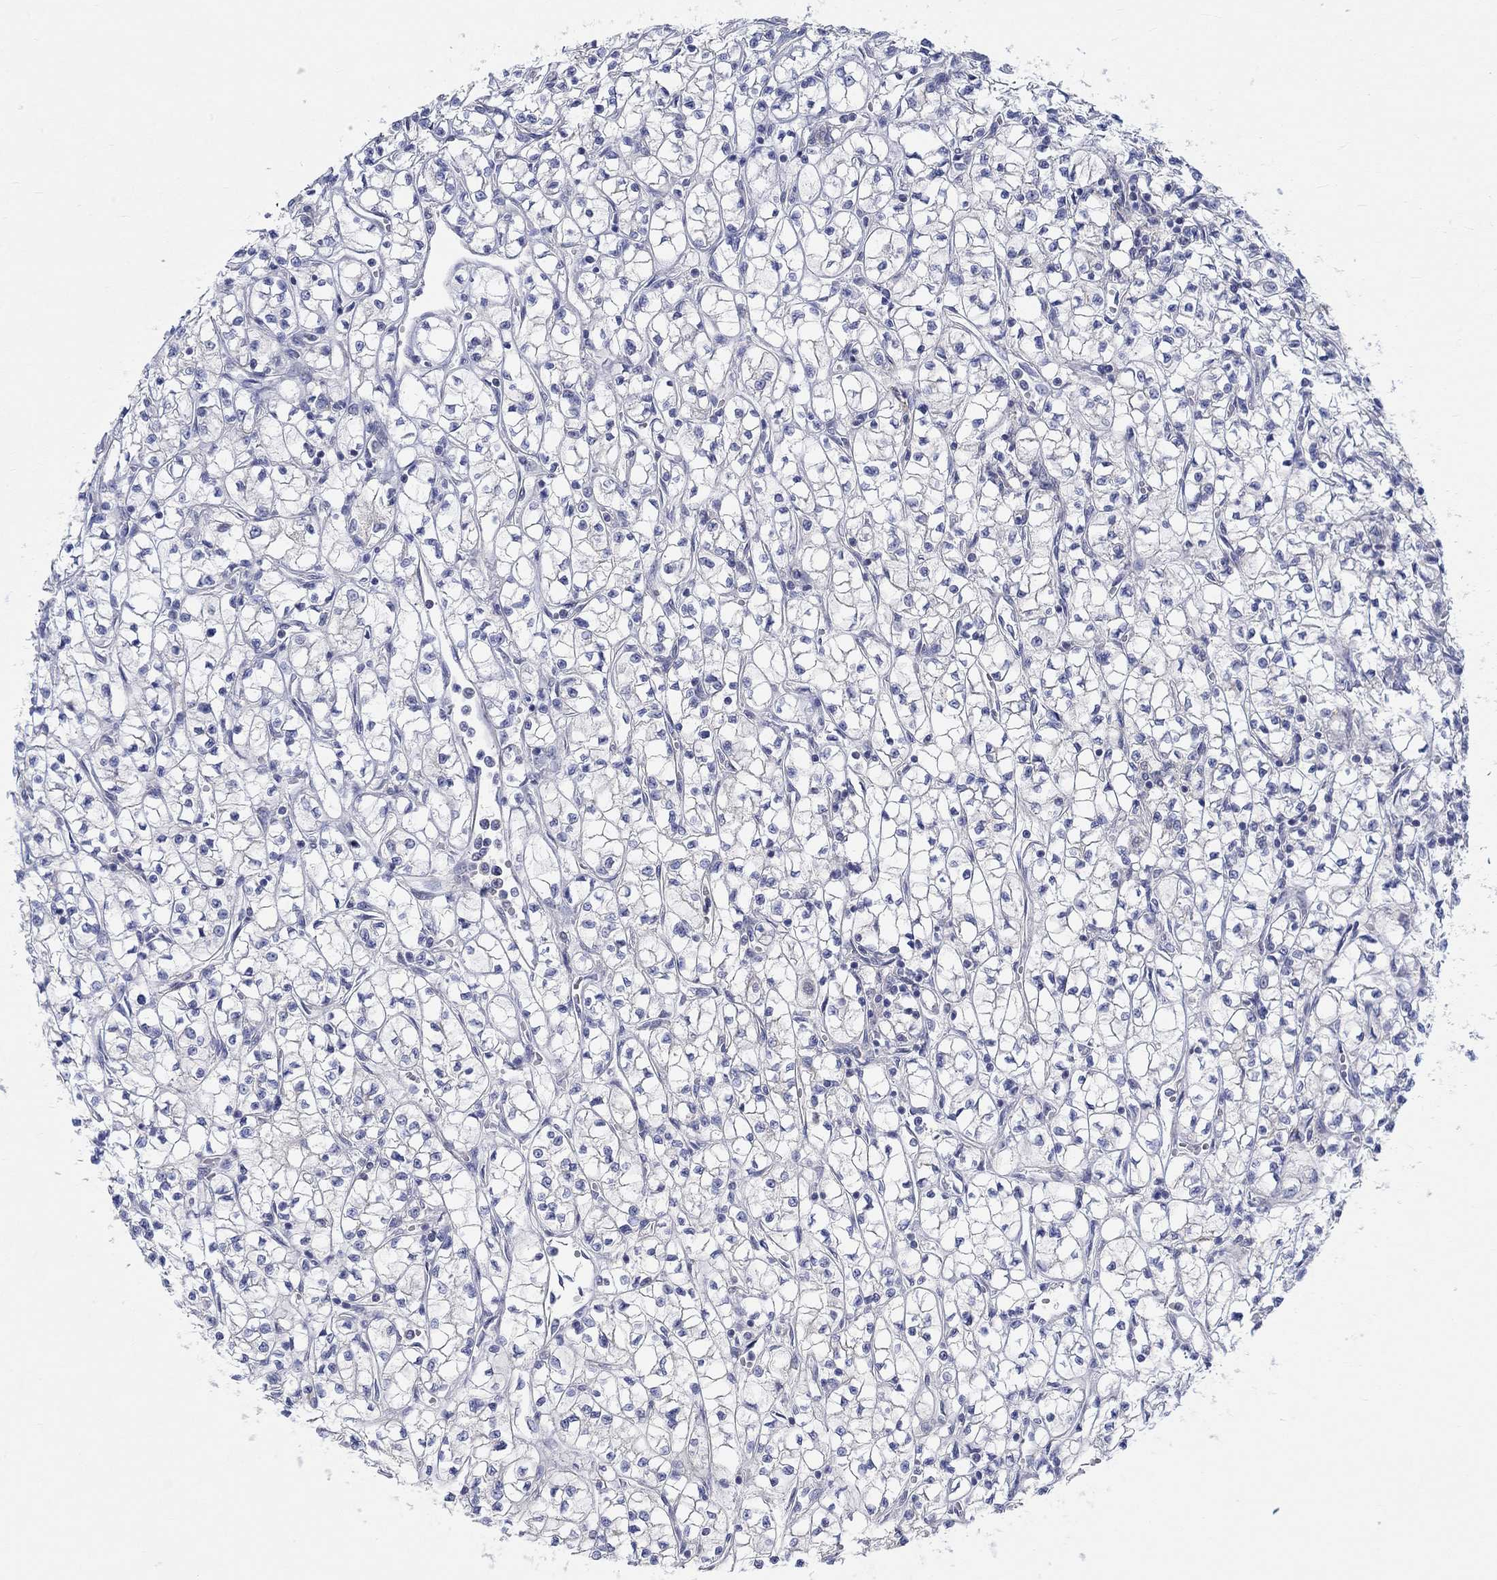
{"staining": {"intensity": "negative", "quantity": "none", "location": "none"}, "tissue": "renal cancer", "cell_type": "Tumor cells", "image_type": "cancer", "snomed": [{"axis": "morphology", "description": "Adenocarcinoma, NOS"}, {"axis": "topography", "description": "Kidney"}], "caption": "Immunohistochemistry (IHC) photomicrograph of neoplastic tissue: renal cancer stained with DAB shows no significant protein staining in tumor cells.", "gene": "NAV3", "patient": {"sex": "female", "age": 64}}